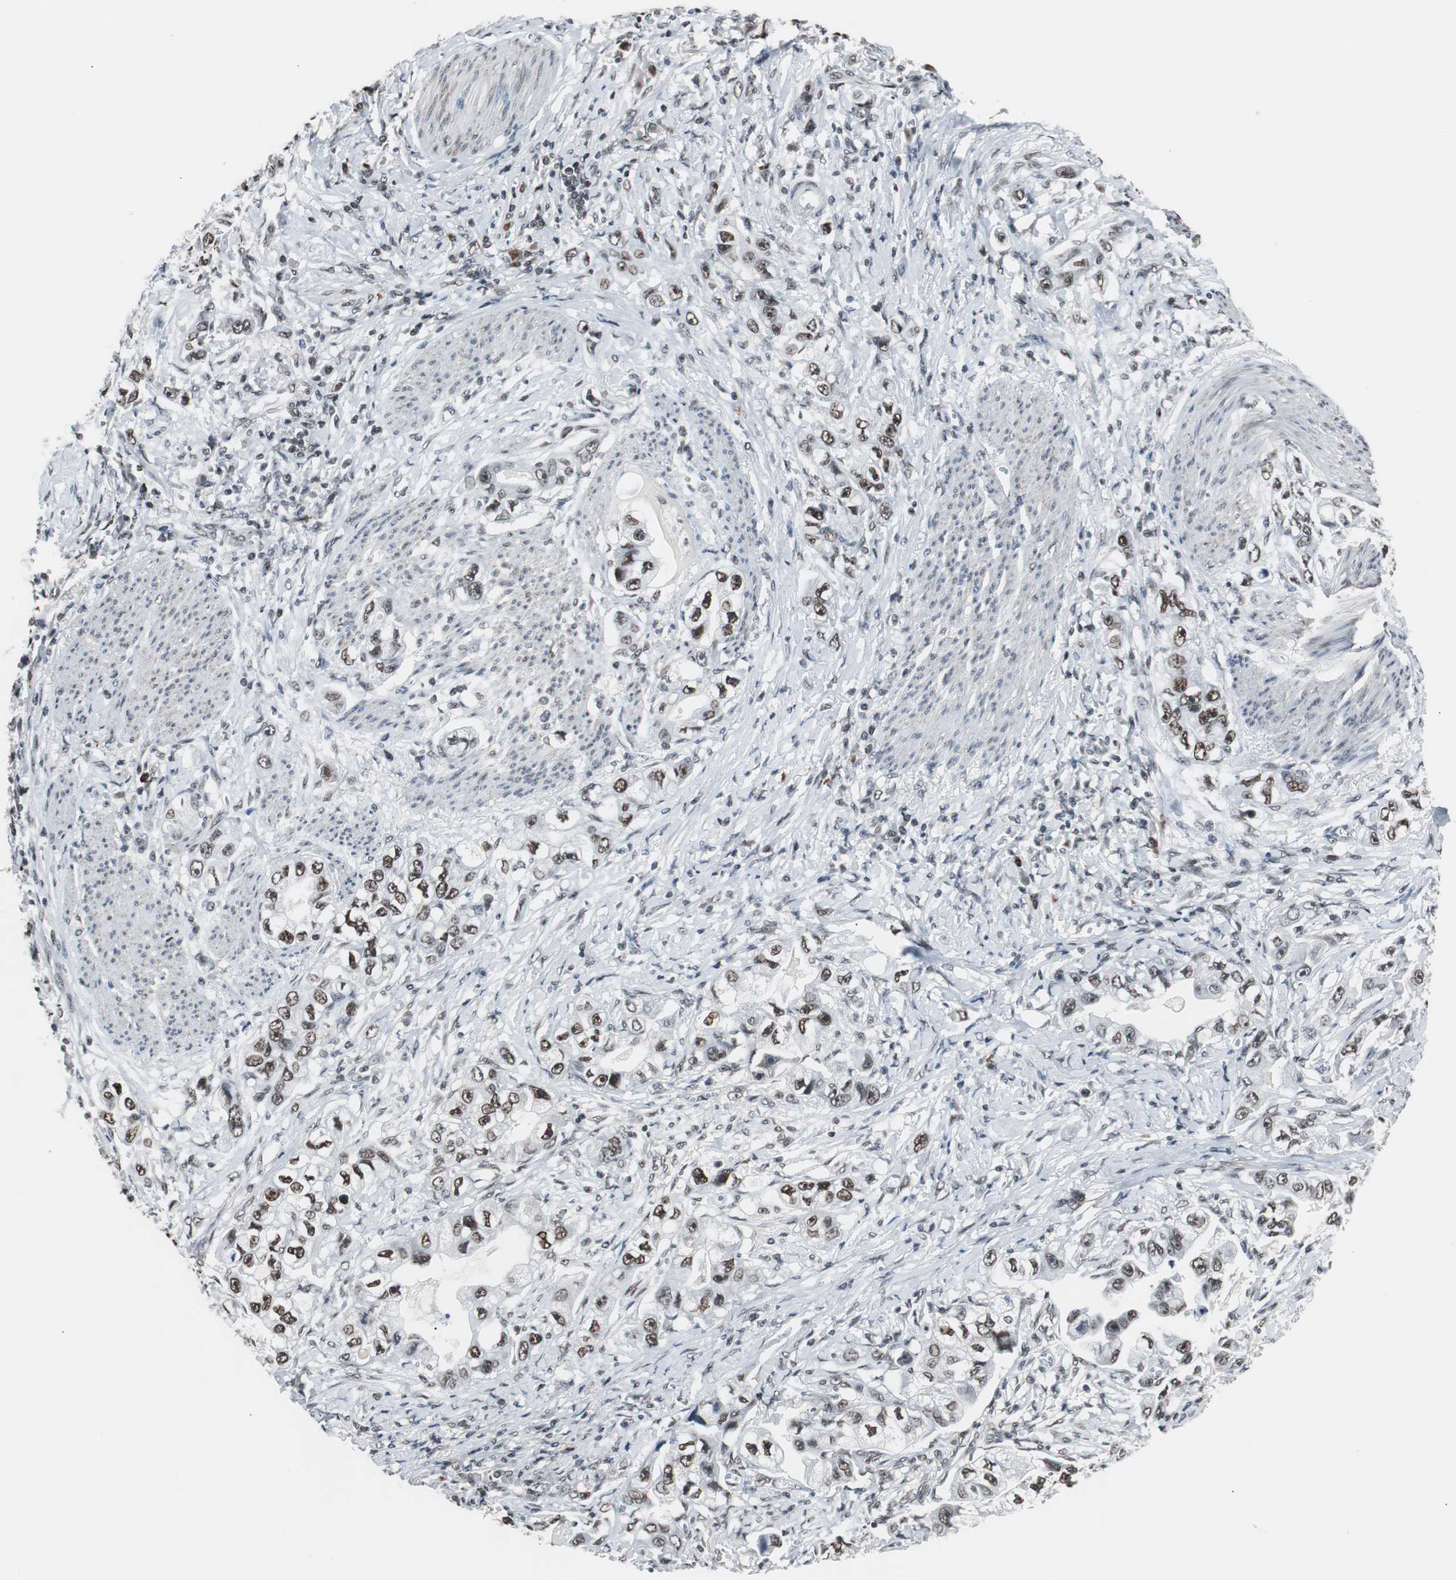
{"staining": {"intensity": "strong", "quantity": ">75%", "location": "nuclear"}, "tissue": "stomach cancer", "cell_type": "Tumor cells", "image_type": "cancer", "snomed": [{"axis": "morphology", "description": "Adenocarcinoma, NOS"}, {"axis": "topography", "description": "Stomach, lower"}], "caption": "A brown stain shows strong nuclear expression of a protein in human stomach adenocarcinoma tumor cells. Using DAB (brown) and hematoxylin (blue) stains, captured at high magnification using brightfield microscopy.", "gene": "TAF7", "patient": {"sex": "female", "age": 93}}